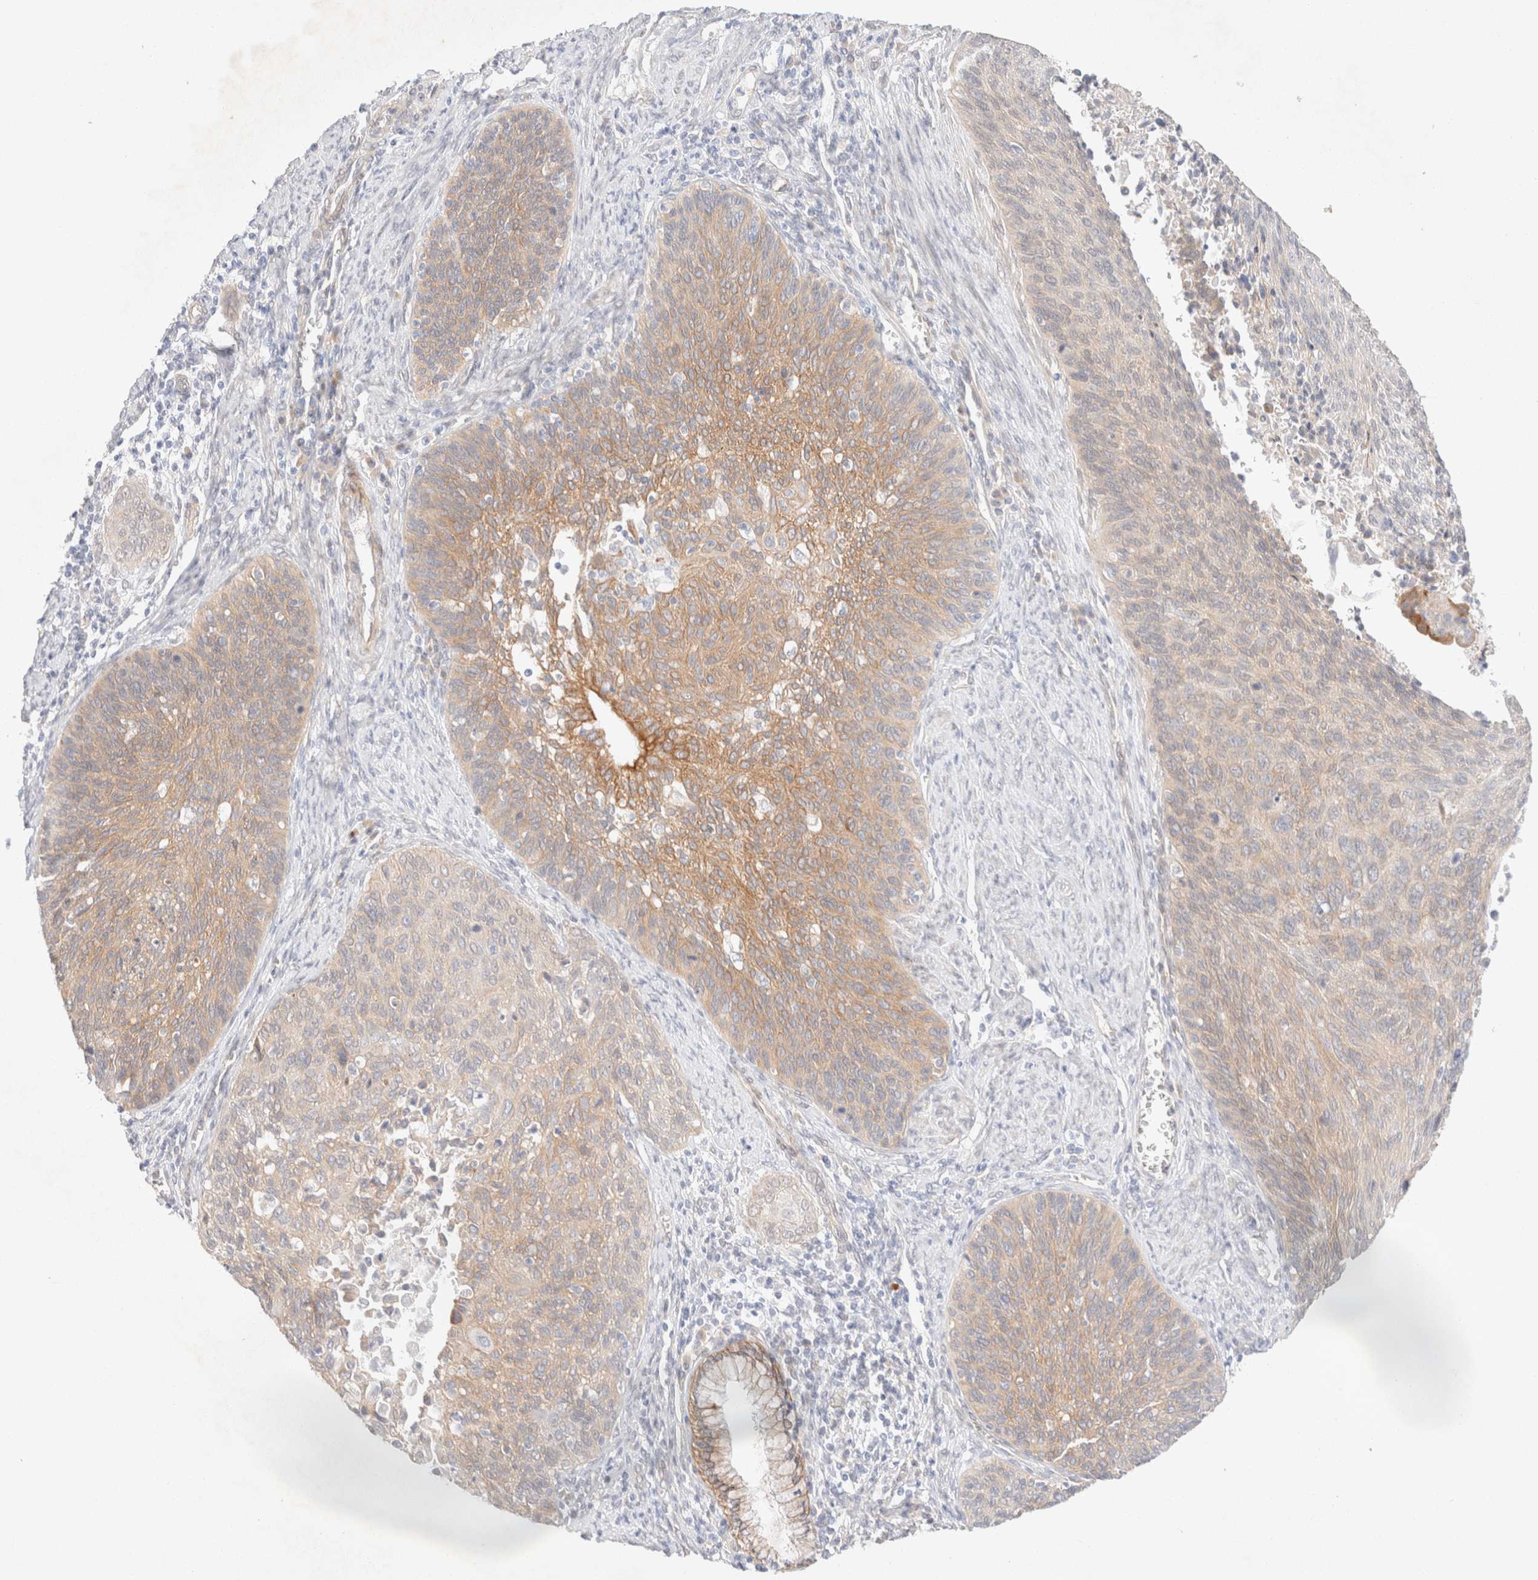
{"staining": {"intensity": "weak", "quantity": "25%-75%", "location": "cytoplasmic/membranous"}, "tissue": "cervical cancer", "cell_type": "Tumor cells", "image_type": "cancer", "snomed": [{"axis": "morphology", "description": "Squamous cell carcinoma, NOS"}, {"axis": "topography", "description": "Cervix"}], "caption": "Protein analysis of cervical cancer tissue exhibits weak cytoplasmic/membranous positivity in approximately 25%-75% of tumor cells.", "gene": "CSNK1E", "patient": {"sex": "female", "age": 55}}